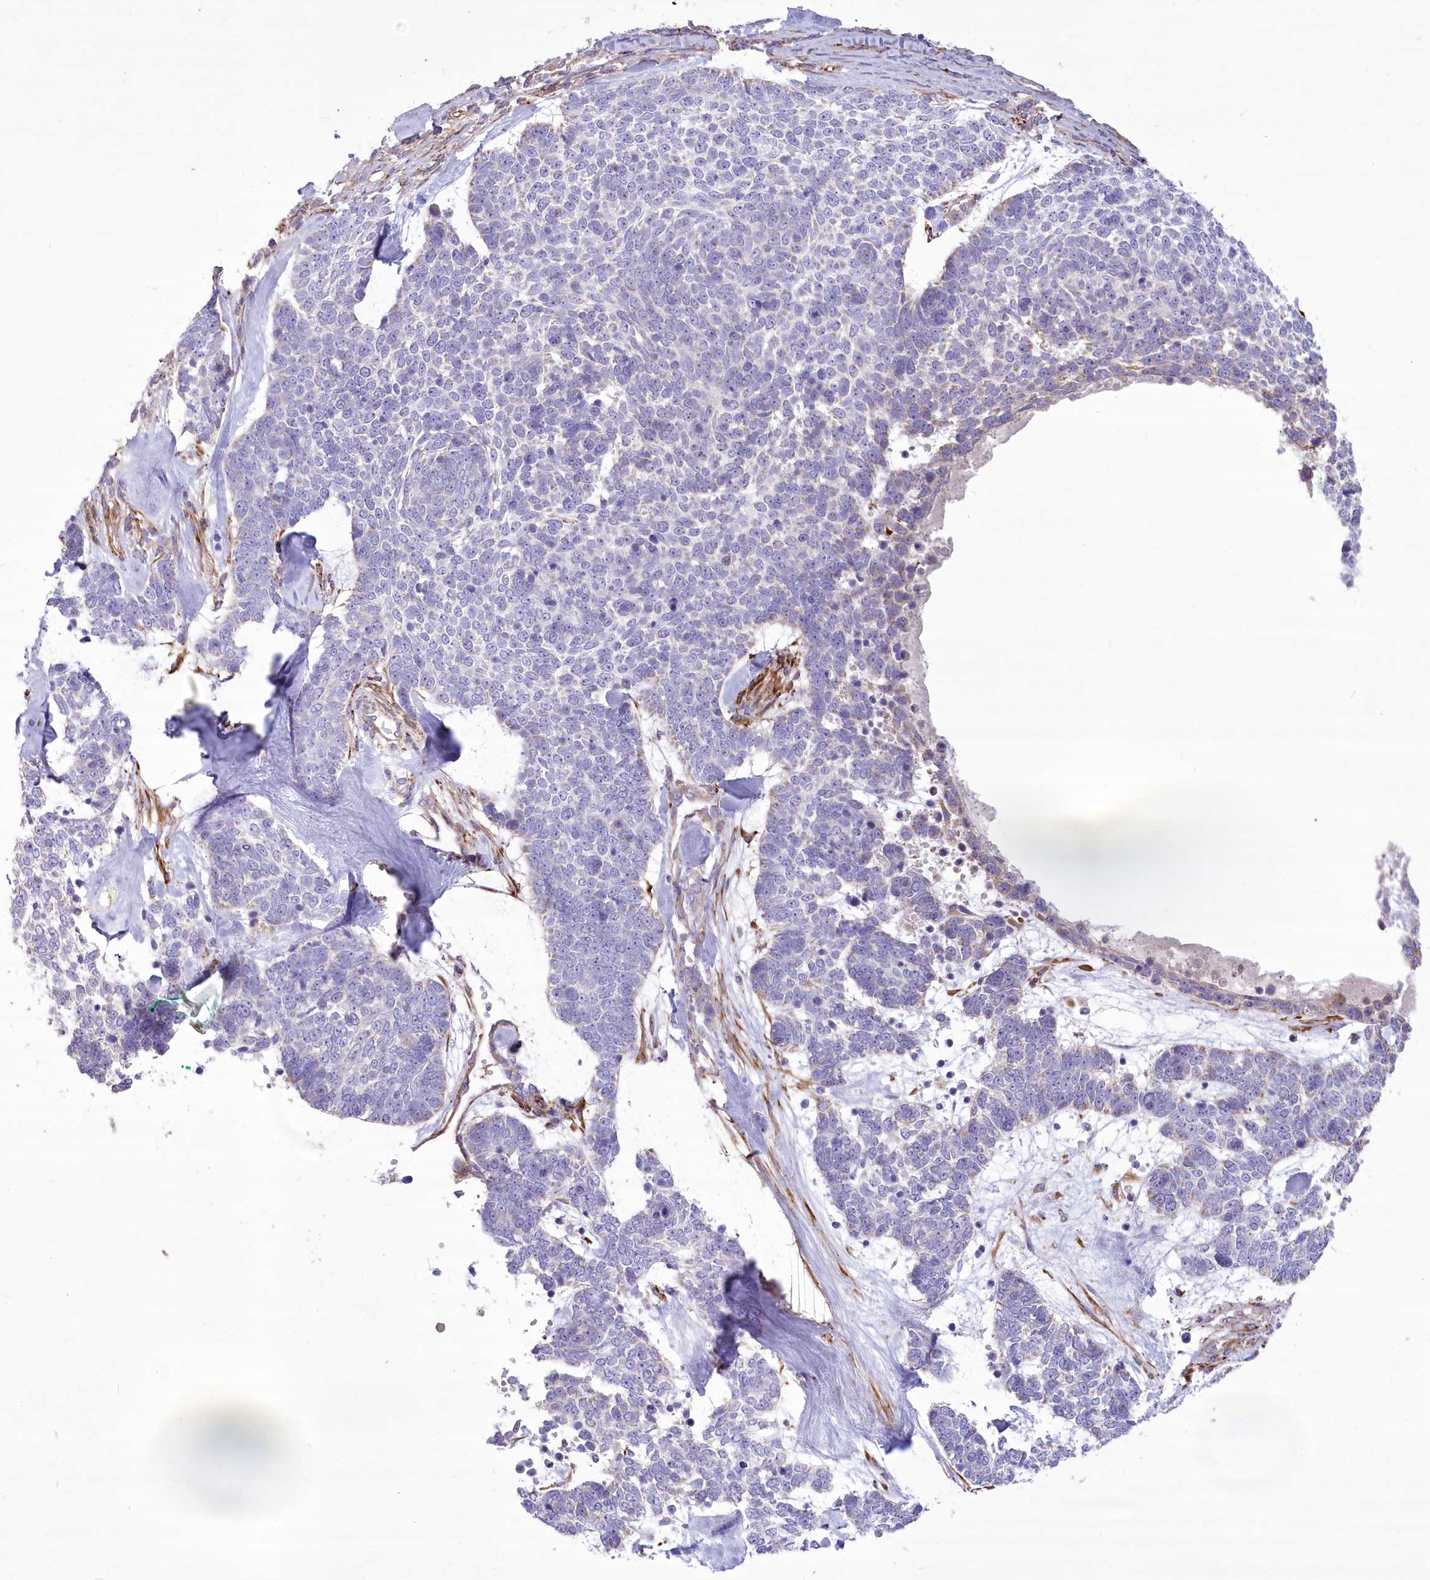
{"staining": {"intensity": "negative", "quantity": "none", "location": "none"}, "tissue": "skin cancer", "cell_type": "Tumor cells", "image_type": "cancer", "snomed": [{"axis": "morphology", "description": "Basal cell carcinoma"}, {"axis": "topography", "description": "Skin"}], "caption": "There is no significant positivity in tumor cells of skin cancer (basal cell carcinoma).", "gene": "ANGPTL3", "patient": {"sex": "female", "age": 81}}